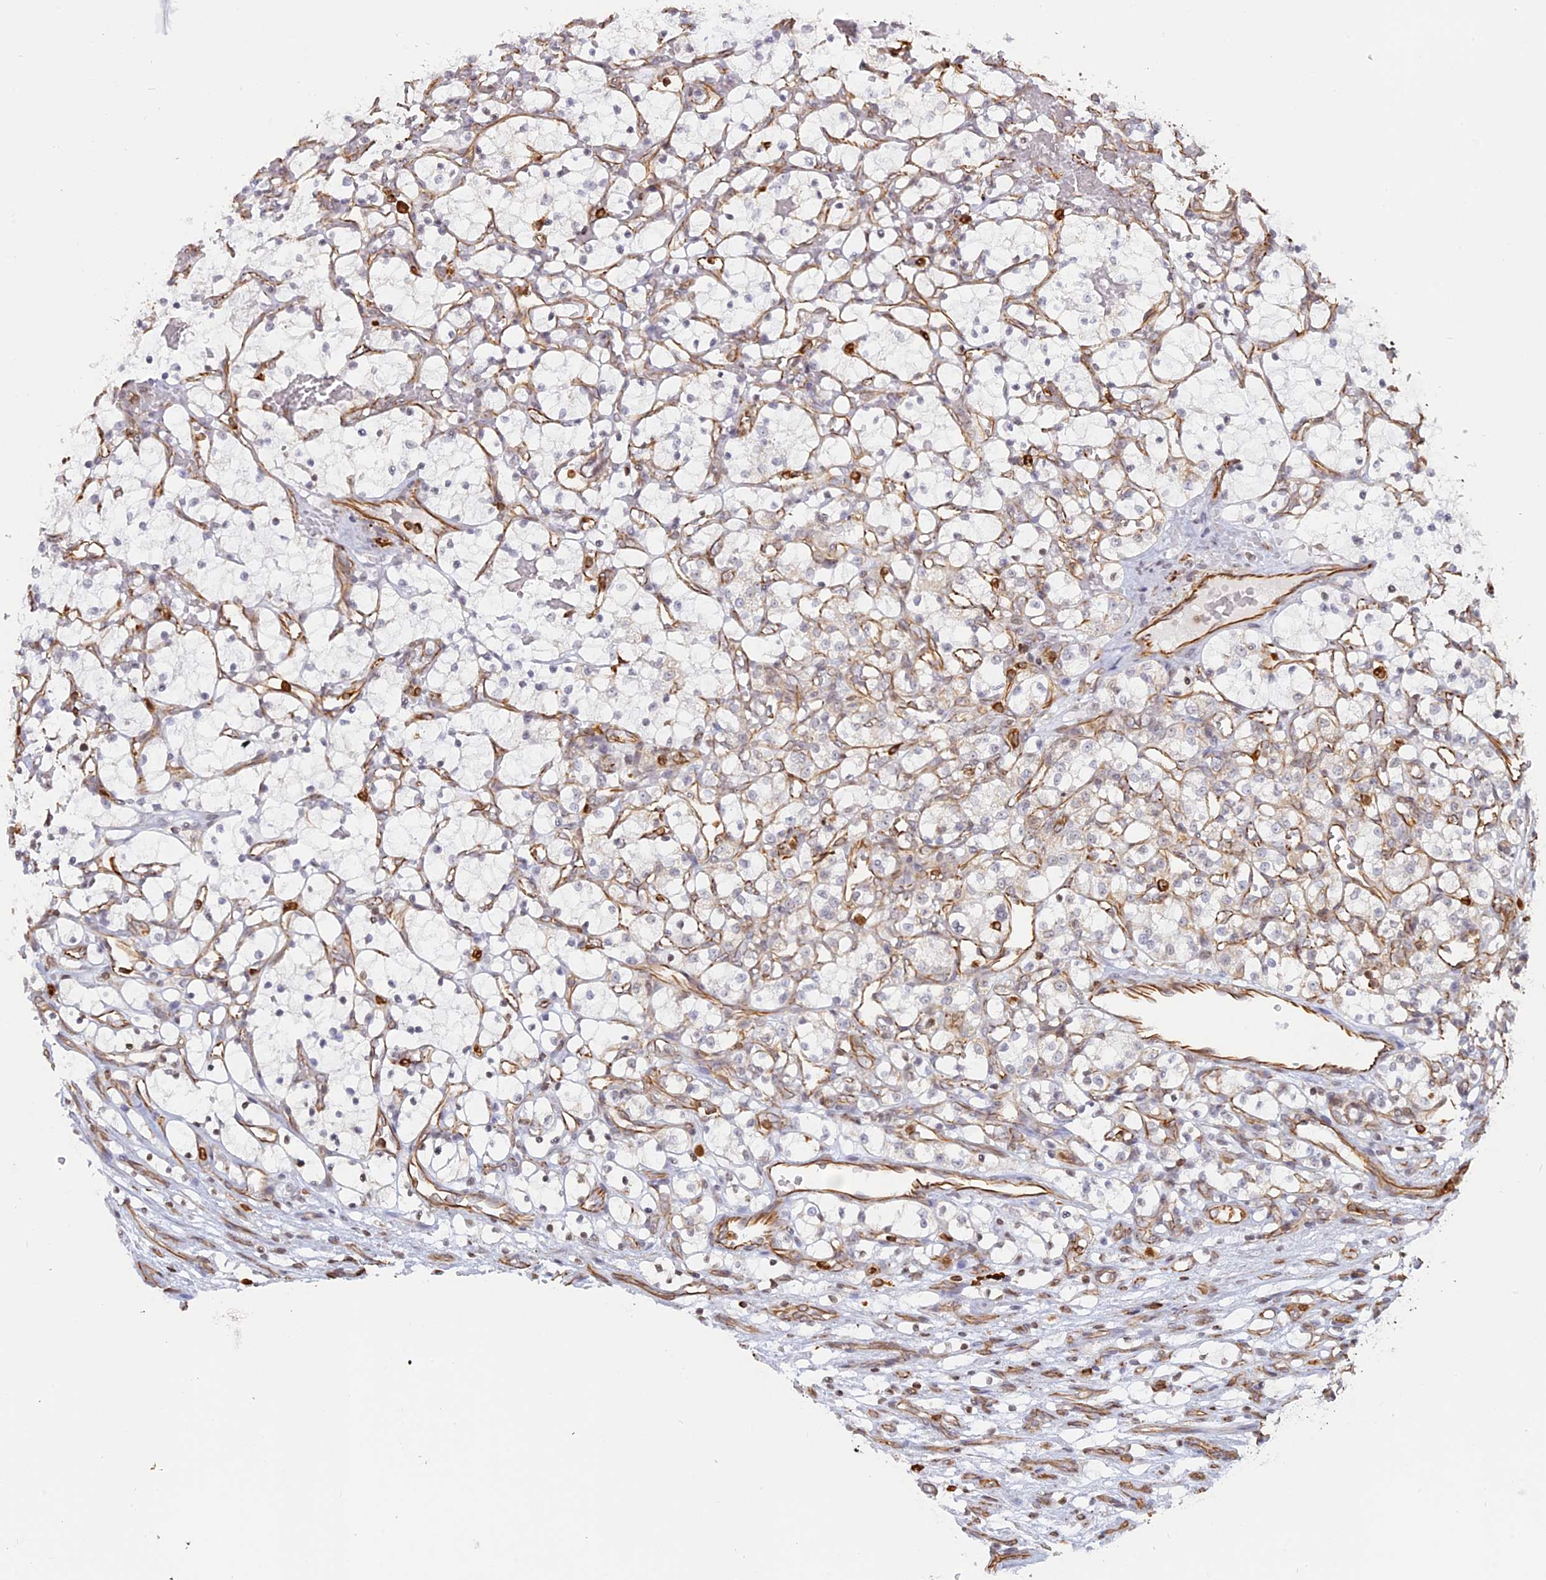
{"staining": {"intensity": "negative", "quantity": "none", "location": "none"}, "tissue": "renal cancer", "cell_type": "Tumor cells", "image_type": "cancer", "snomed": [{"axis": "morphology", "description": "Adenocarcinoma, NOS"}, {"axis": "topography", "description": "Kidney"}], "caption": "Immunohistochemistry (IHC) image of renal cancer (adenocarcinoma) stained for a protein (brown), which displays no expression in tumor cells.", "gene": "APOBR", "patient": {"sex": "female", "age": 69}}